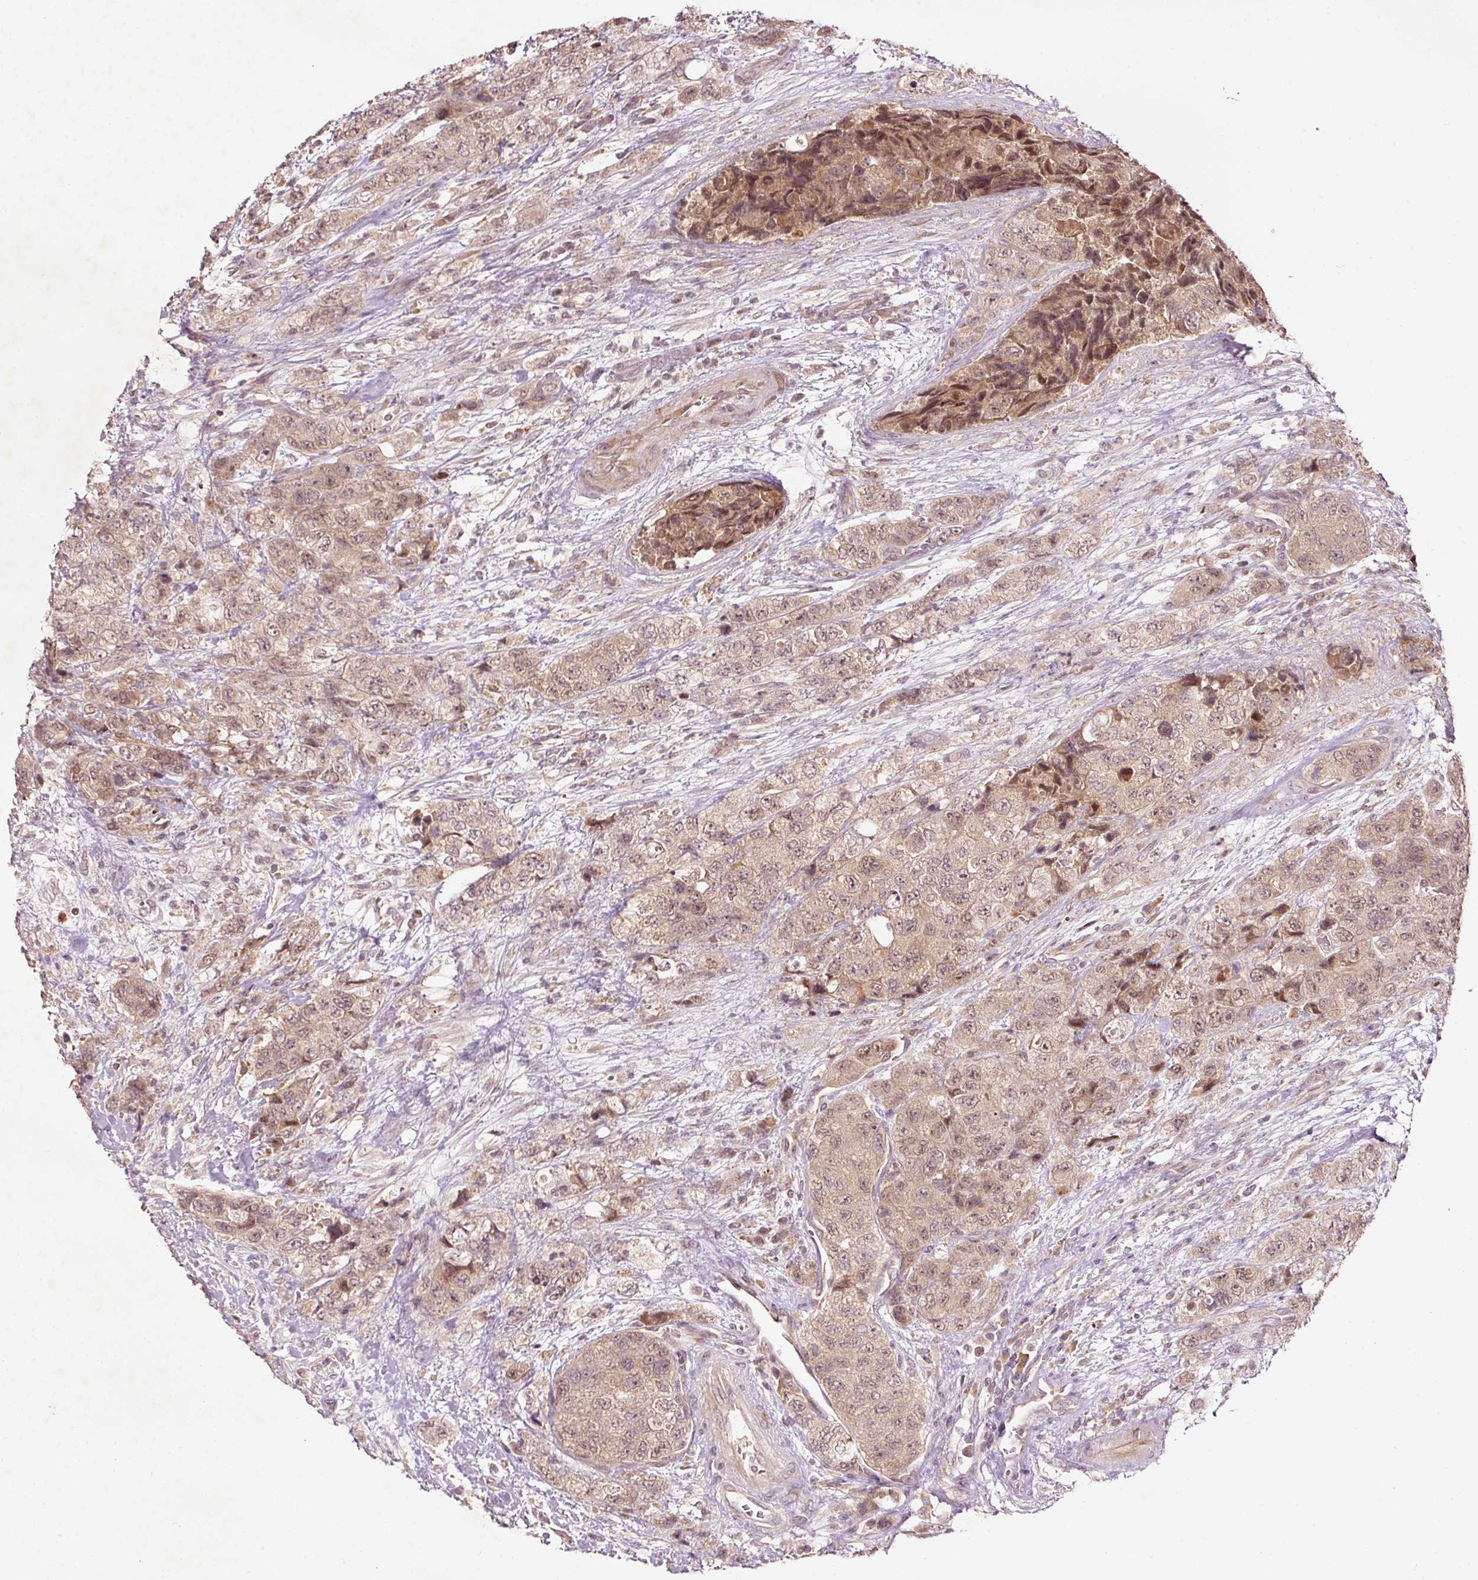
{"staining": {"intensity": "moderate", "quantity": ">75%", "location": "cytoplasmic/membranous,nuclear"}, "tissue": "urothelial cancer", "cell_type": "Tumor cells", "image_type": "cancer", "snomed": [{"axis": "morphology", "description": "Urothelial carcinoma, High grade"}, {"axis": "topography", "description": "Urinary bladder"}], "caption": "Tumor cells display medium levels of moderate cytoplasmic/membranous and nuclear expression in approximately >75% of cells in urothelial cancer.", "gene": "PCDHB1", "patient": {"sex": "female", "age": 78}}